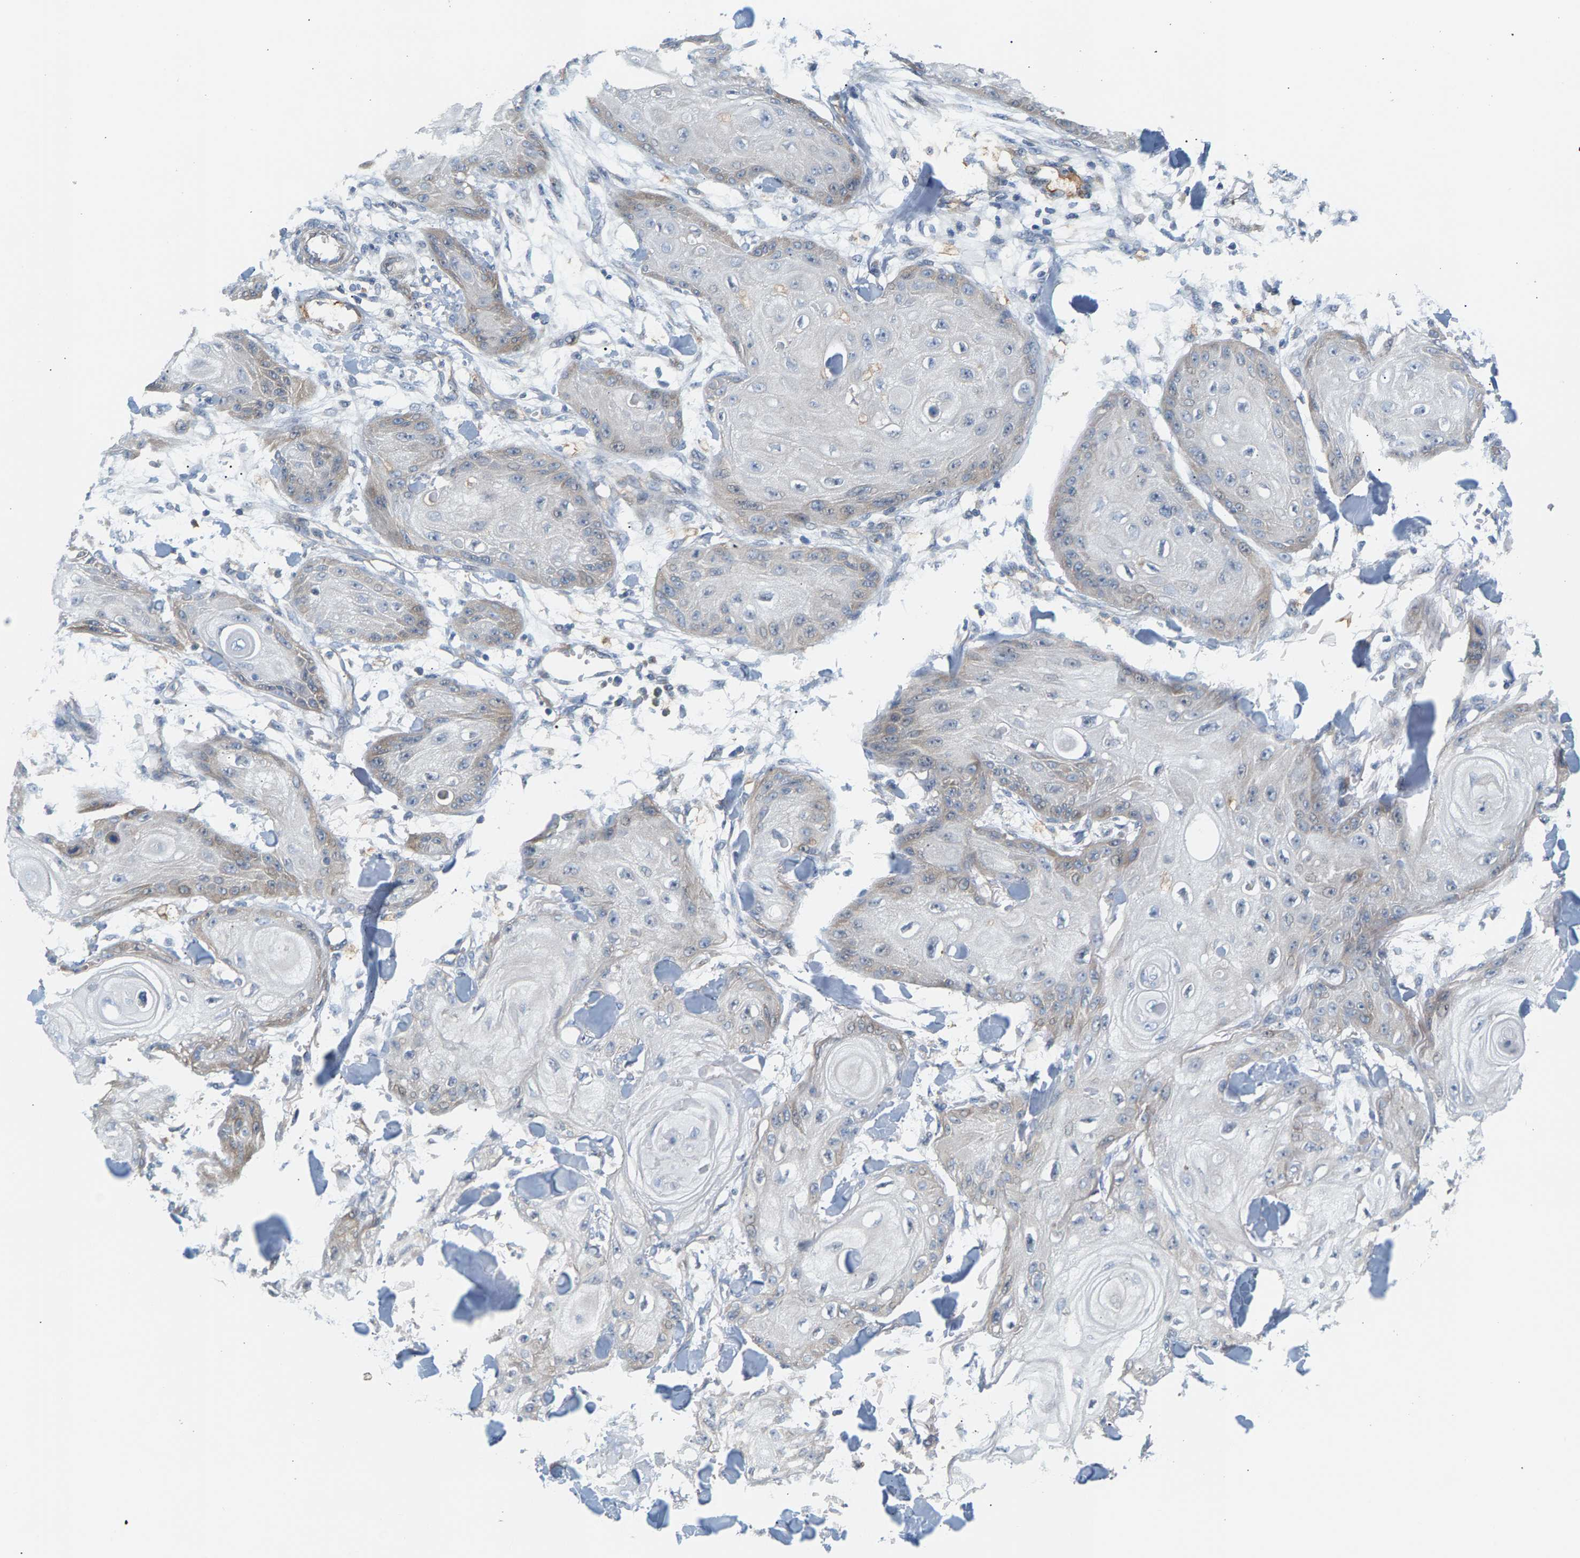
{"staining": {"intensity": "weak", "quantity": "<25%", "location": "cytoplasmic/membranous"}, "tissue": "skin cancer", "cell_type": "Tumor cells", "image_type": "cancer", "snomed": [{"axis": "morphology", "description": "Squamous cell carcinoma, NOS"}, {"axis": "topography", "description": "Skin"}], "caption": "Immunohistochemistry histopathology image of neoplastic tissue: skin squamous cell carcinoma stained with DAB demonstrates no significant protein positivity in tumor cells.", "gene": "KRTAP27-1", "patient": {"sex": "male", "age": 74}}